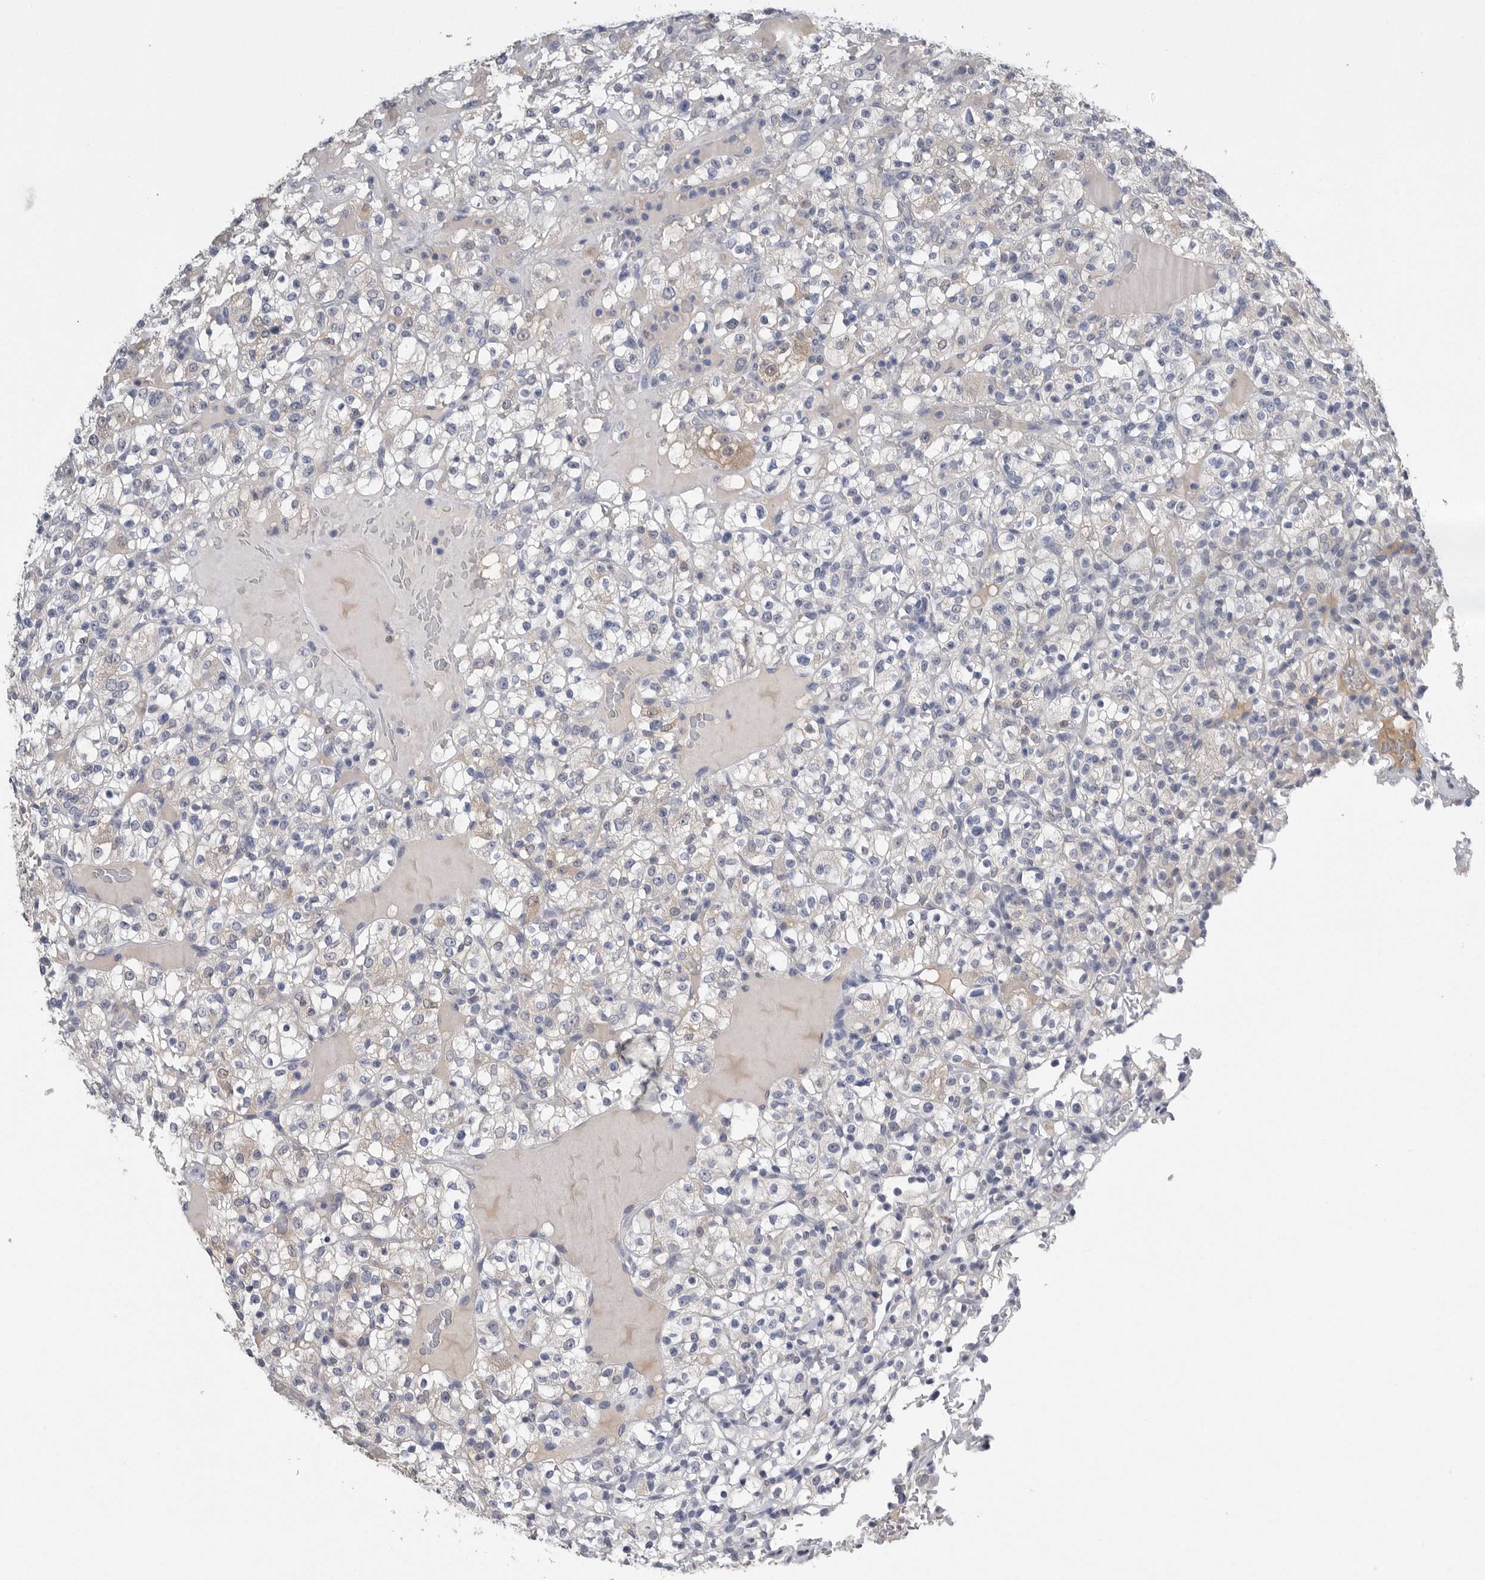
{"staining": {"intensity": "negative", "quantity": "none", "location": "none"}, "tissue": "renal cancer", "cell_type": "Tumor cells", "image_type": "cancer", "snomed": [{"axis": "morphology", "description": "Normal tissue, NOS"}, {"axis": "morphology", "description": "Adenocarcinoma, NOS"}, {"axis": "topography", "description": "Kidney"}], "caption": "Immunohistochemical staining of renal cancer shows no significant staining in tumor cells.", "gene": "FABP6", "patient": {"sex": "female", "age": 72}}